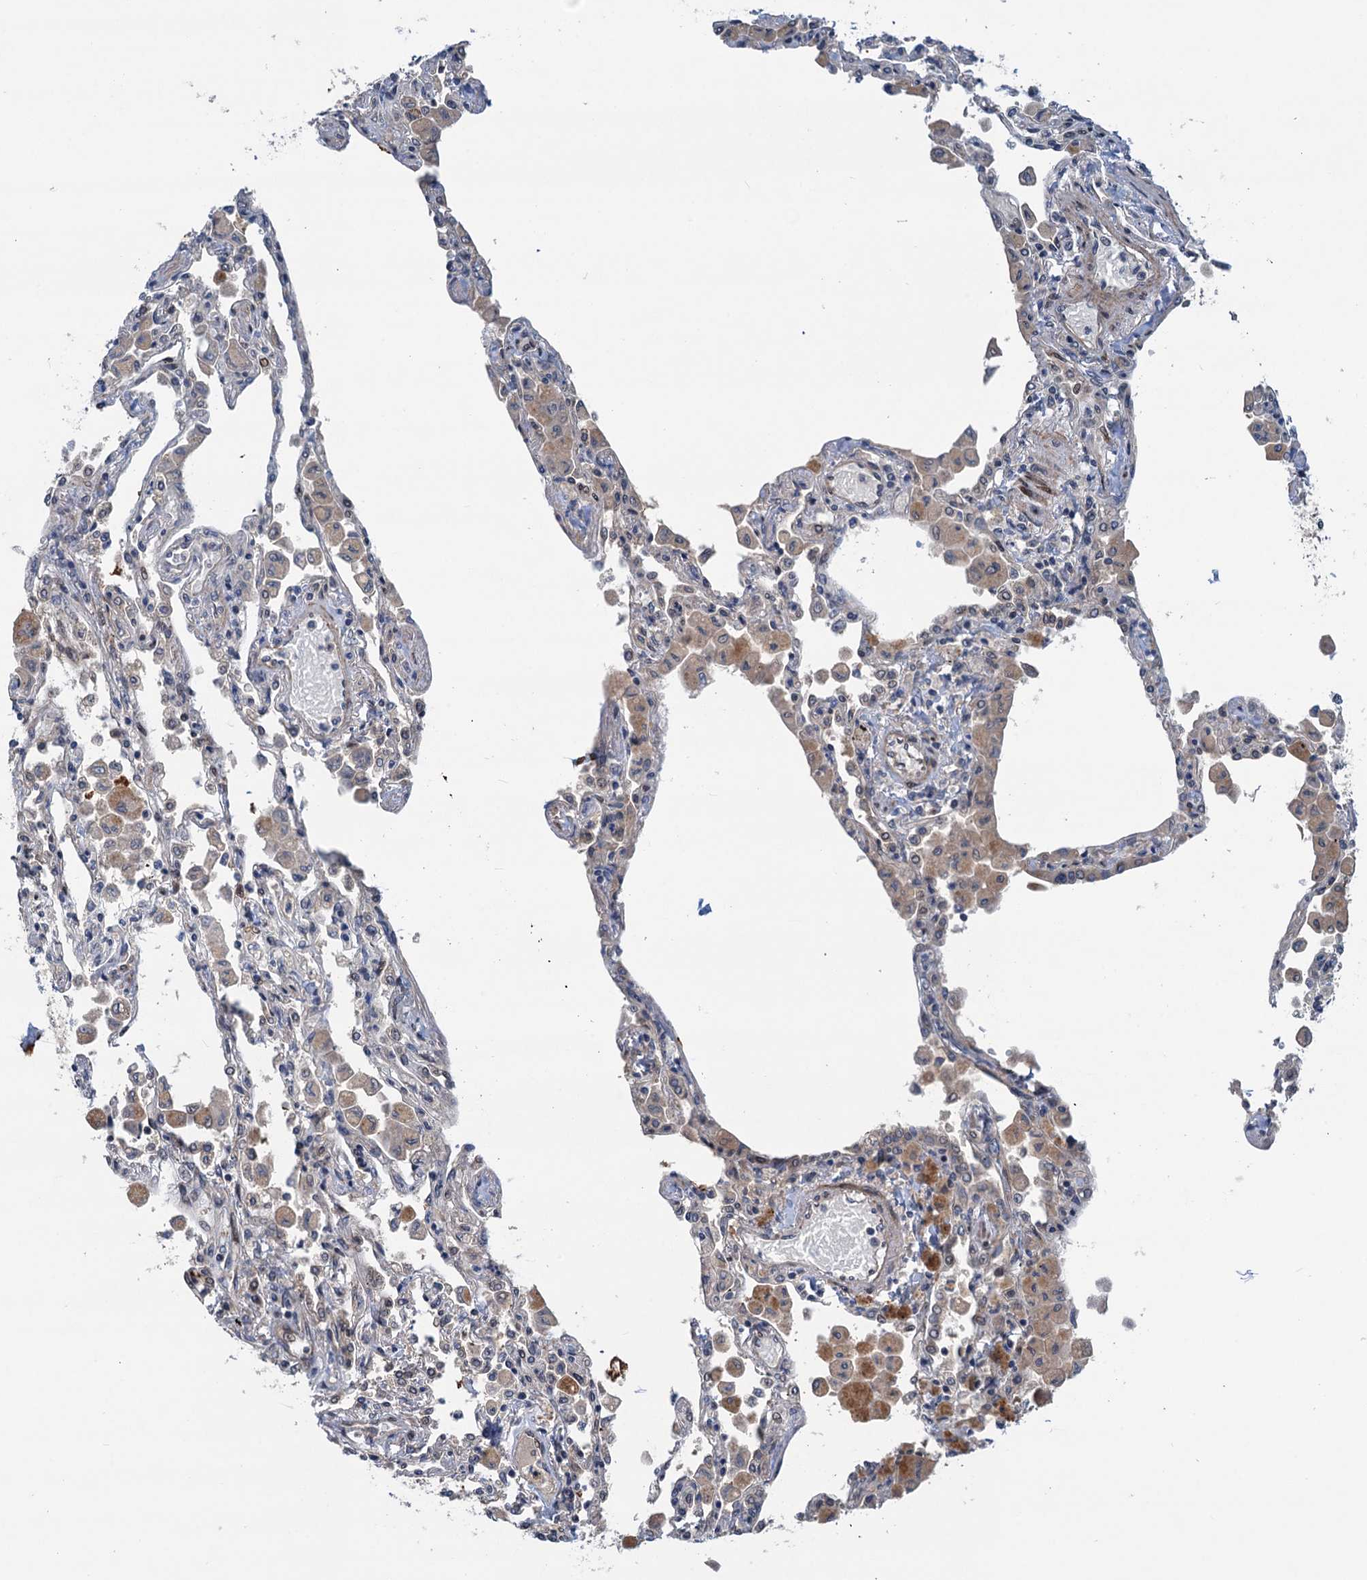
{"staining": {"intensity": "negative", "quantity": "none", "location": "none"}, "tissue": "lung", "cell_type": "Alveolar cells", "image_type": "normal", "snomed": [{"axis": "morphology", "description": "Normal tissue, NOS"}, {"axis": "topography", "description": "Bronchus"}, {"axis": "topography", "description": "Lung"}], "caption": "Immunohistochemical staining of benign lung displays no significant staining in alveolar cells.", "gene": "DYNC2I2", "patient": {"sex": "female", "age": 49}}